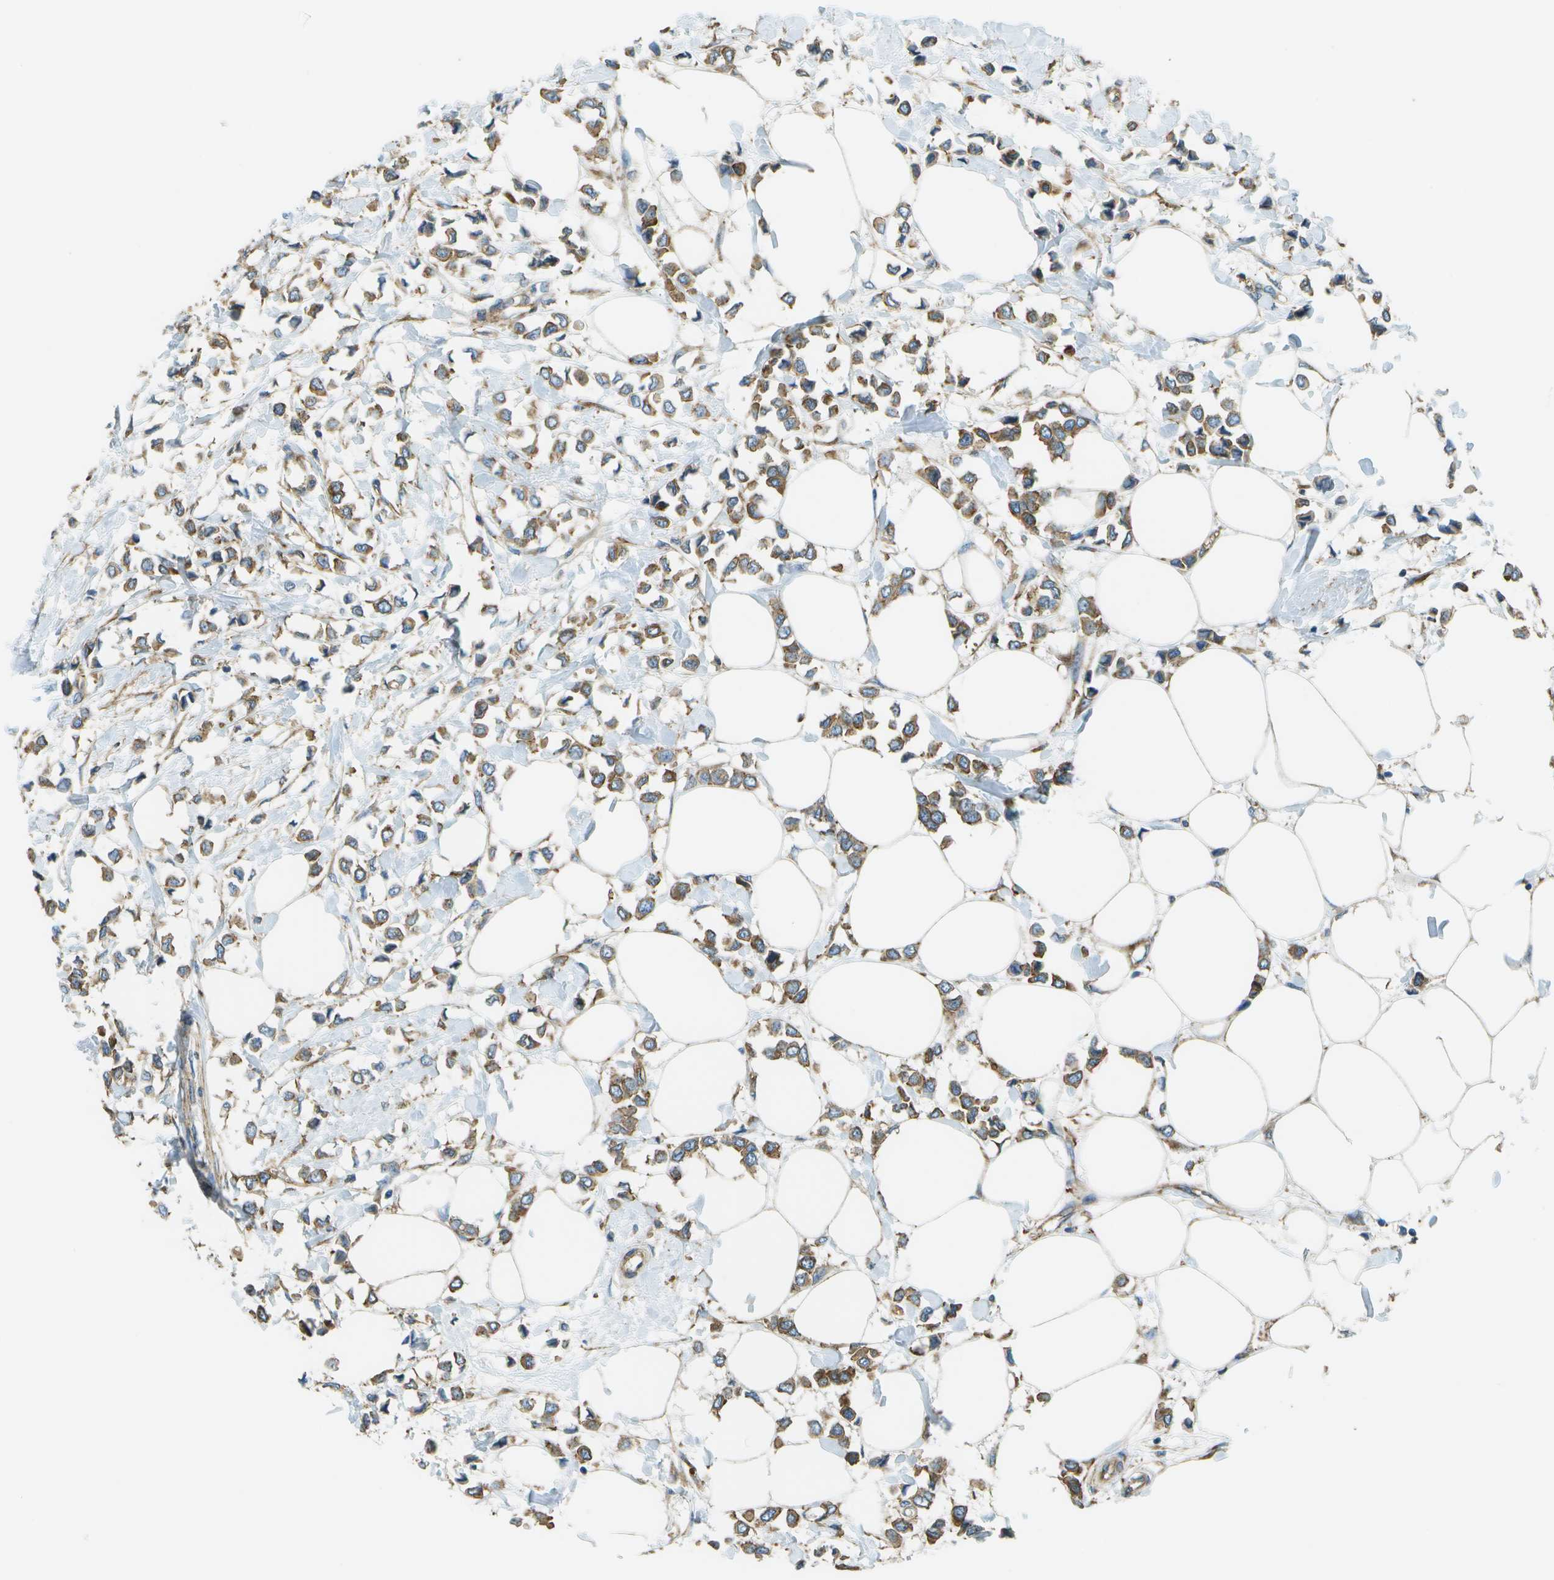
{"staining": {"intensity": "moderate", "quantity": ">75%", "location": "cytoplasmic/membranous"}, "tissue": "breast cancer", "cell_type": "Tumor cells", "image_type": "cancer", "snomed": [{"axis": "morphology", "description": "Lobular carcinoma"}, {"axis": "topography", "description": "Breast"}], "caption": "Approximately >75% of tumor cells in breast cancer (lobular carcinoma) show moderate cytoplasmic/membranous protein expression as visualized by brown immunohistochemical staining.", "gene": "CLTC", "patient": {"sex": "female", "age": 51}}